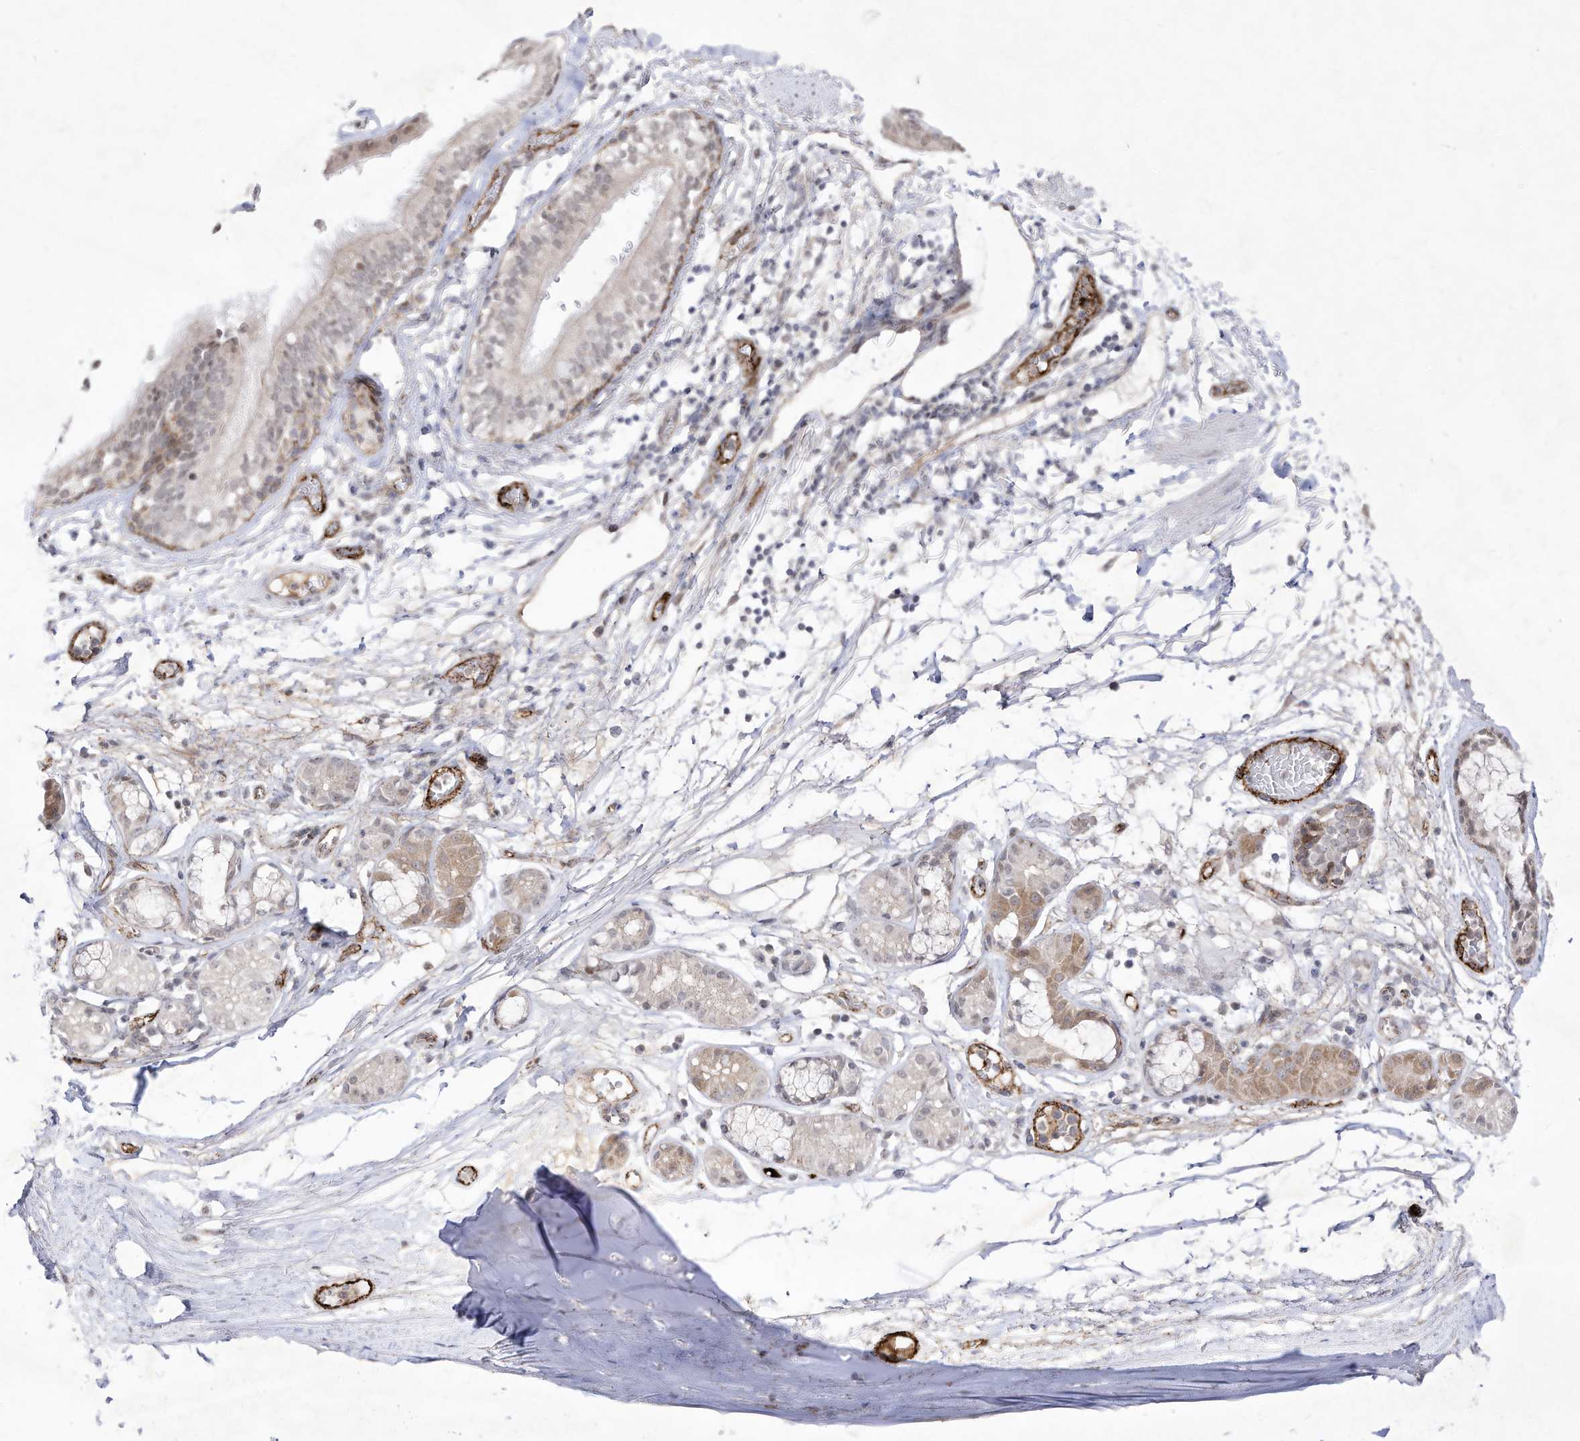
{"staining": {"intensity": "negative", "quantity": "none", "location": "none"}, "tissue": "adipose tissue", "cell_type": "Adipocytes", "image_type": "normal", "snomed": [{"axis": "morphology", "description": "Normal tissue, NOS"}, {"axis": "topography", "description": "Cartilage tissue"}], "caption": "Immunohistochemistry (IHC) of unremarkable adipose tissue exhibits no positivity in adipocytes.", "gene": "ZGRF1", "patient": {"sex": "female", "age": 63}}